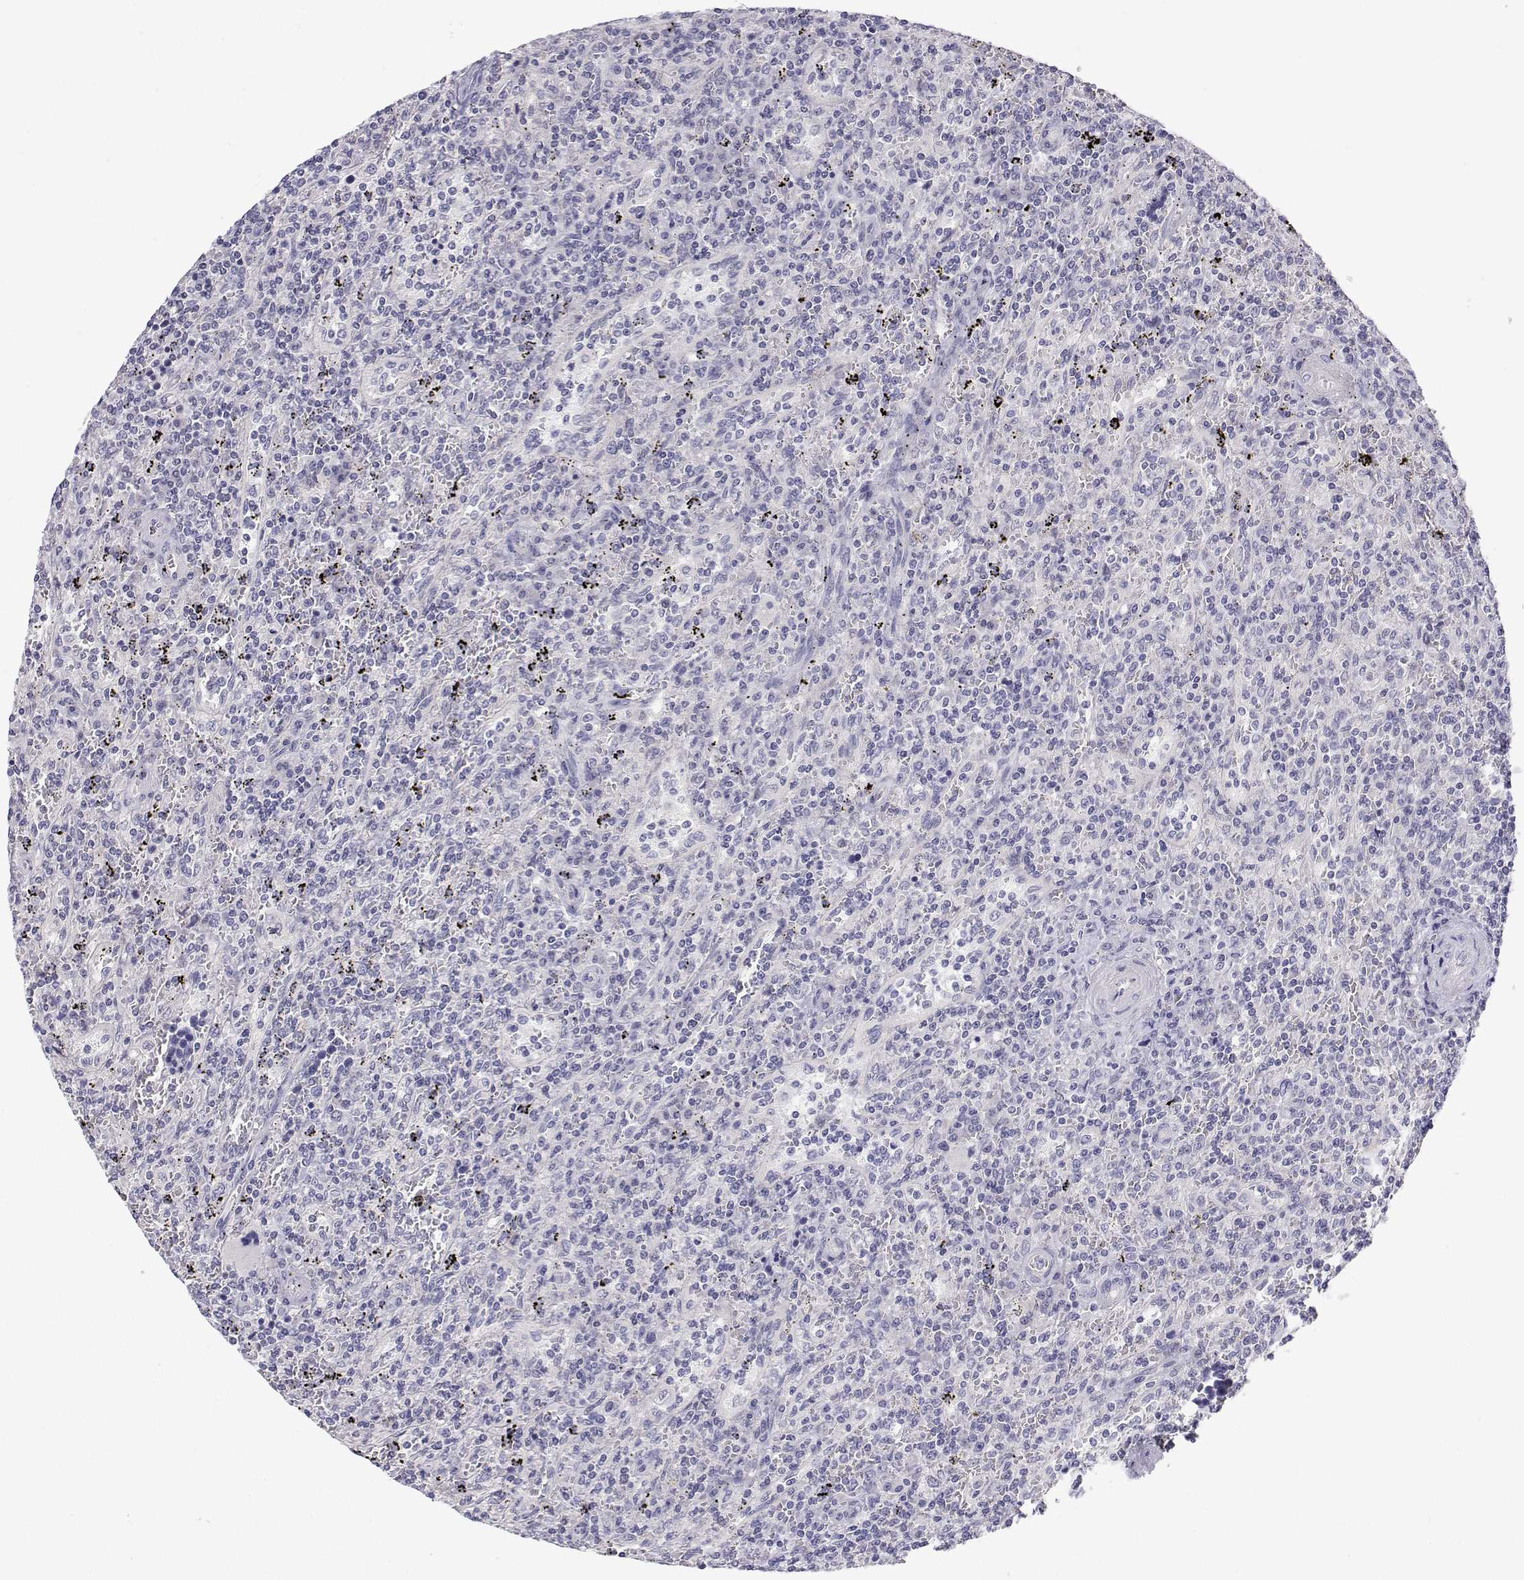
{"staining": {"intensity": "negative", "quantity": "none", "location": "none"}, "tissue": "lymphoma", "cell_type": "Tumor cells", "image_type": "cancer", "snomed": [{"axis": "morphology", "description": "Malignant lymphoma, non-Hodgkin's type, Low grade"}, {"axis": "topography", "description": "Spleen"}], "caption": "High power microscopy photomicrograph of an immunohistochemistry (IHC) image of lymphoma, revealing no significant positivity in tumor cells.", "gene": "ANKRD65", "patient": {"sex": "male", "age": 62}}